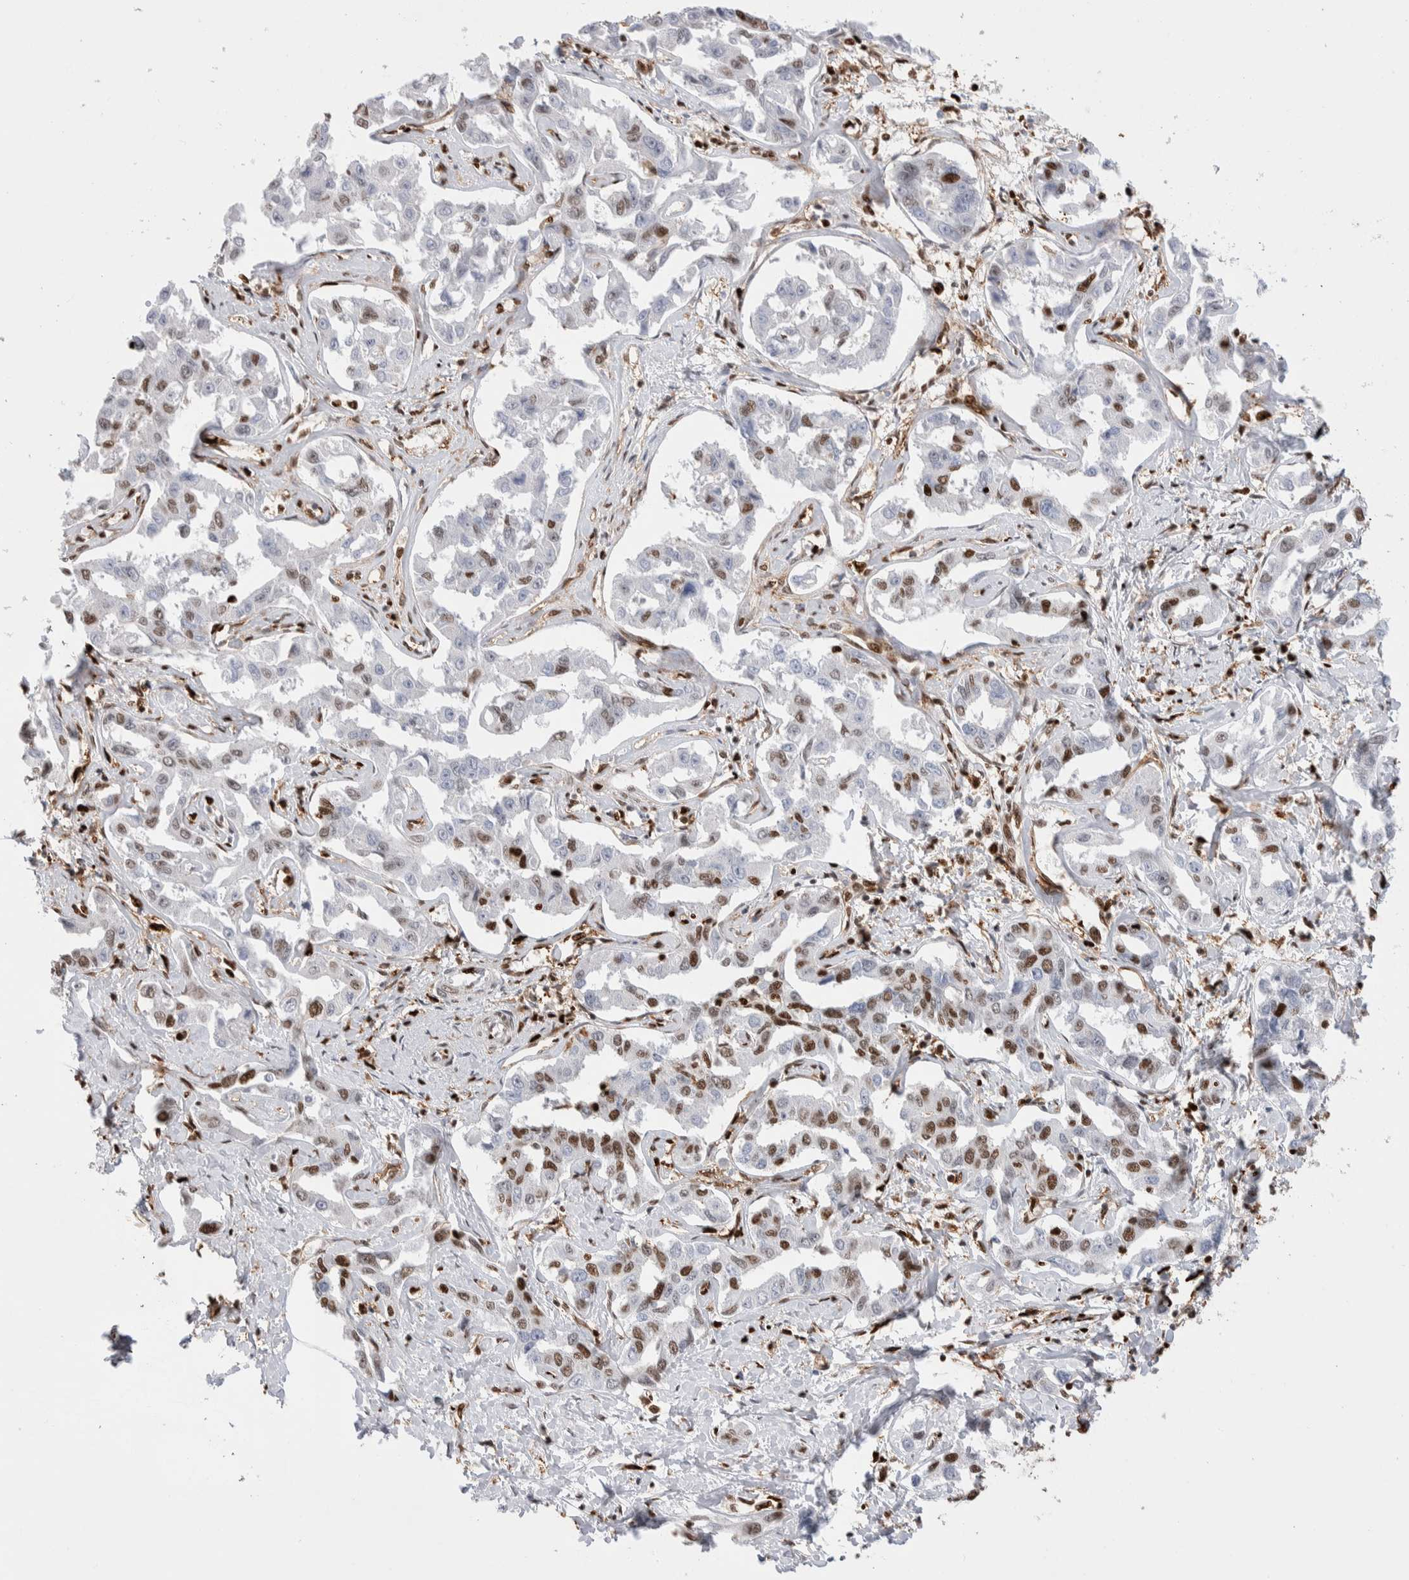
{"staining": {"intensity": "moderate", "quantity": "25%-75%", "location": "nuclear"}, "tissue": "liver cancer", "cell_type": "Tumor cells", "image_type": "cancer", "snomed": [{"axis": "morphology", "description": "Cholangiocarcinoma"}, {"axis": "topography", "description": "Liver"}], "caption": "Liver cholangiocarcinoma stained with a brown dye reveals moderate nuclear positive expression in approximately 25%-75% of tumor cells.", "gene": "RNASEK-C17orf49", "patient": {"sex": "male", "age": 59}}